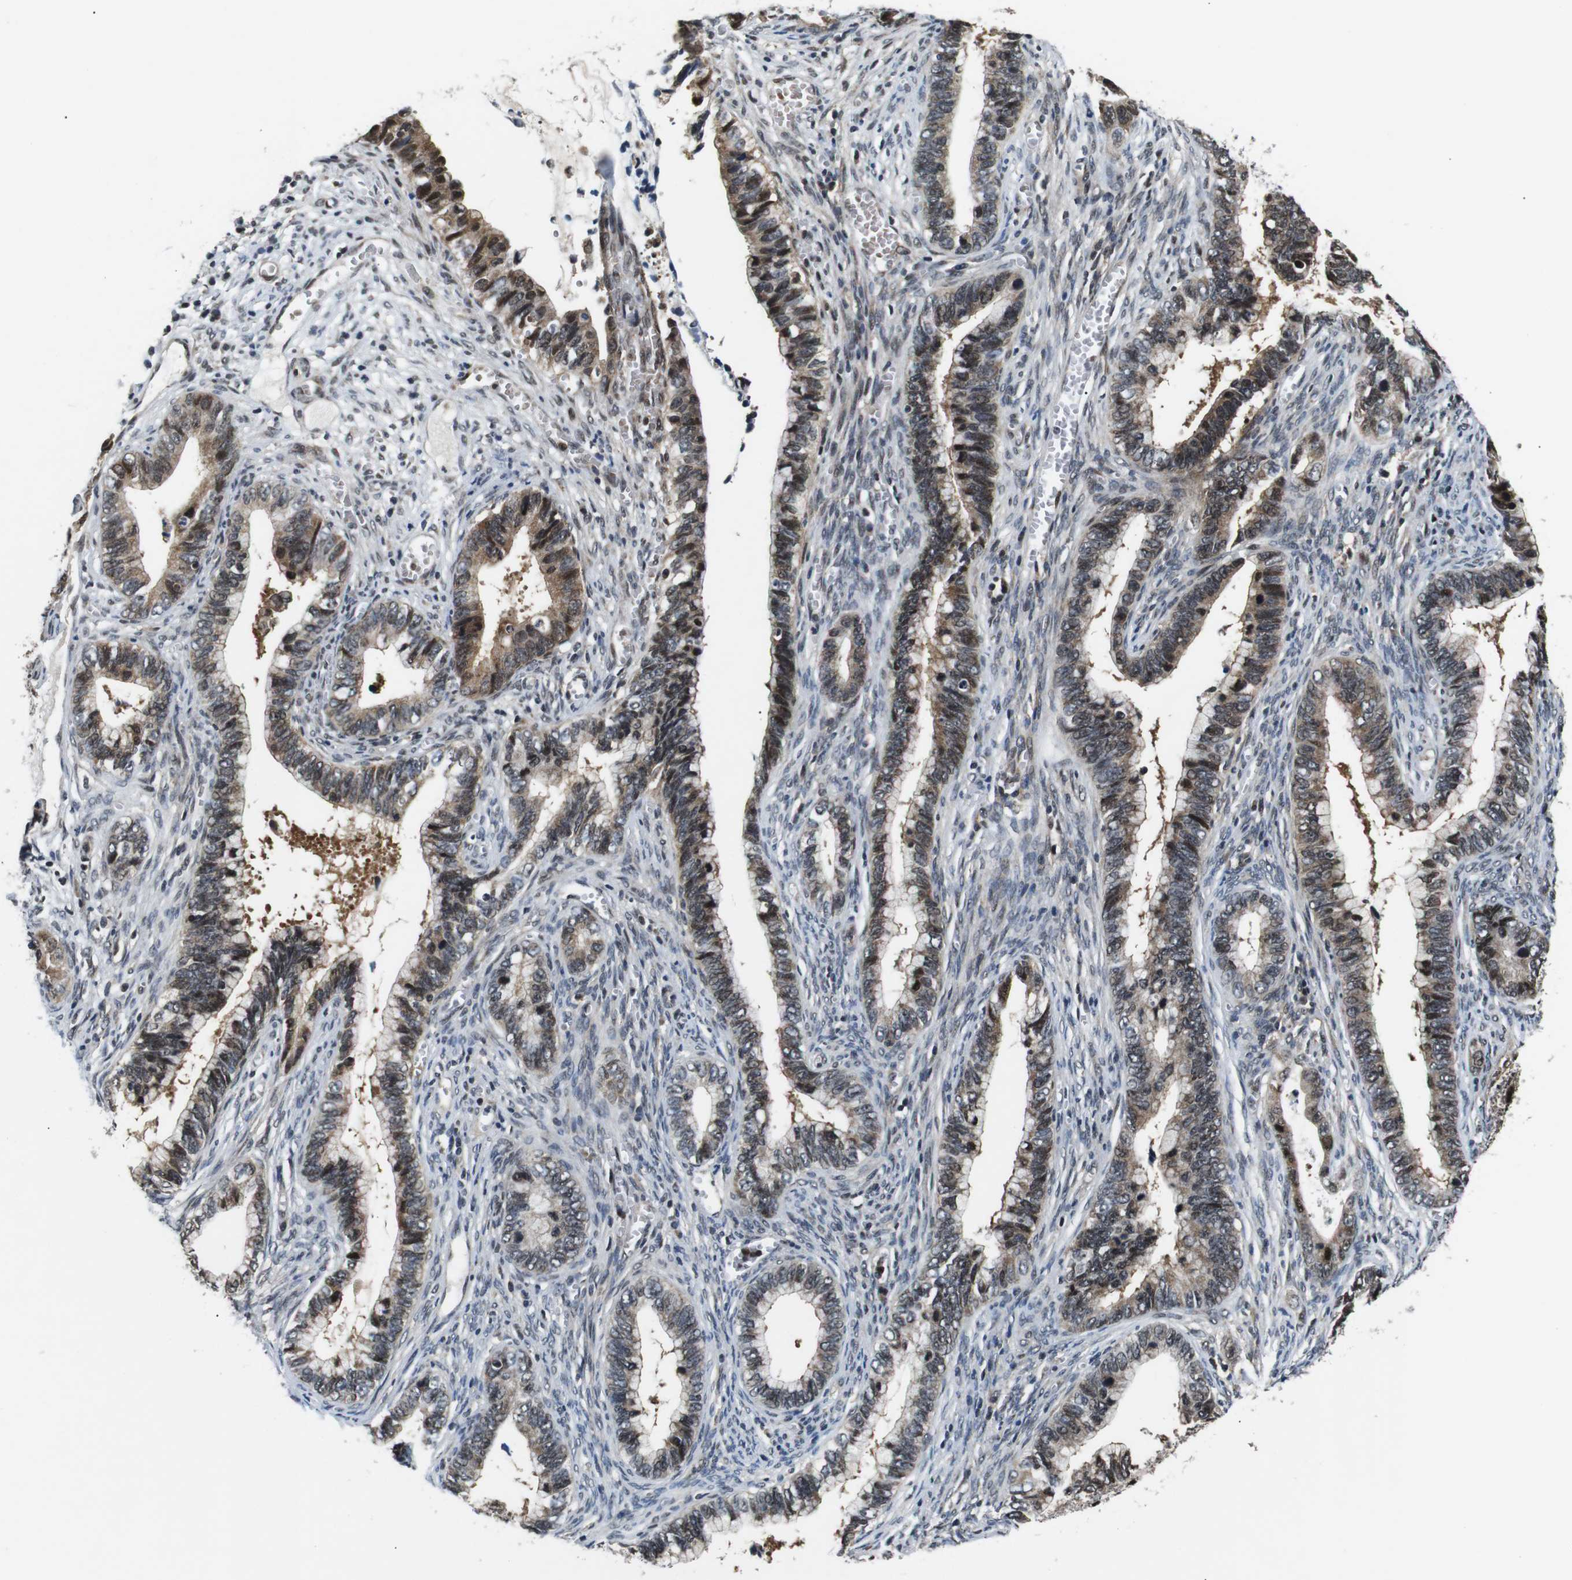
{"staining": {"intensity": "moderate", "quantity": ">75%", "location": "cytoplasmic/membranous,nuclear"}, "tissue": "cervical cancer", "cell_type": "Tumor cells", "image_type": "cancer", "snomed": [{"axis": "morphology", "description": "Adenocarcinoma, NOS"}, {"axis": "topography", "description": "Cervix"}], "caption": "High-magnification brightfield microscopy of cervical adenocarcinoma stained with DAB (3,3'-diaminobenzidine) (brown) and counterstained with hematoxylin (blue). tumor cells exhibit moderate cytoplasmic/membranous and nuclear staining is identified in approximately>75% of cells. The staining was performed using DAB, with brown indicating positive protein expression. Nuclei are stained blue with hematoxylin.", "gene": "SKP1", "patient": {"sex": "female", "age": 44}}